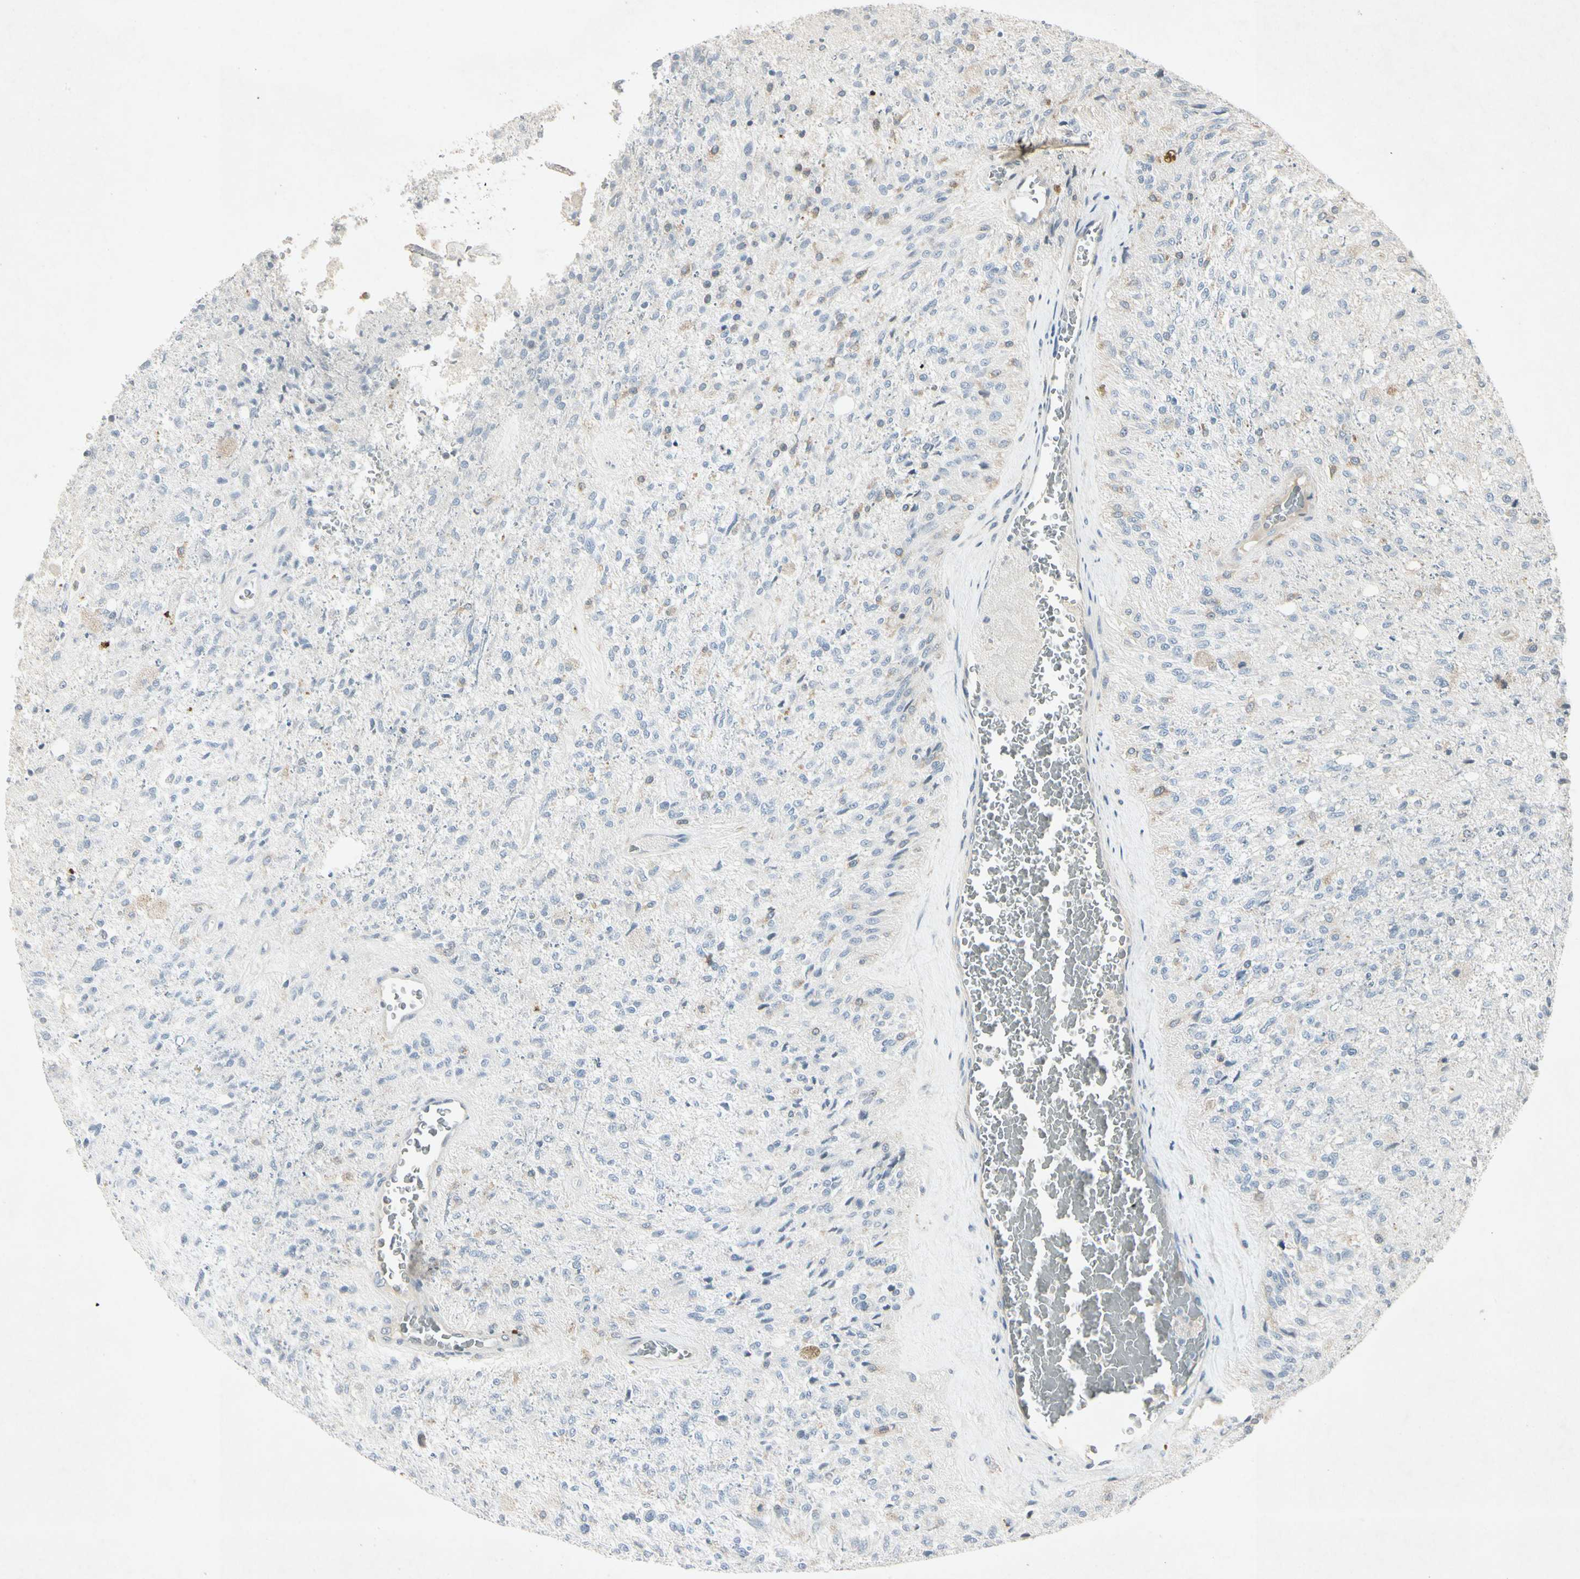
{"staining": {"intensity": "negative", "quantity": "none", "location": "none"}, "tissue": "glioma", "cell_type": "Tumor cells", "image_type": "cancer", "snomed": [{"axis": "morphology", "description": "Normal tissue, NOS"}, {"axis": "morphology", "description": "Glioma, malignant, High grade"}, {"axis": "topography", "description": "Cerebral cortex"}], "caption": "This histopathology image is of glioma stained with immunohistochemistry to label a protein in brown with the nuclei are counter-stained blue. There is no expression in tumor cells.", "gene": "TEK", "patient": {"sex": "male", "age": 77}}